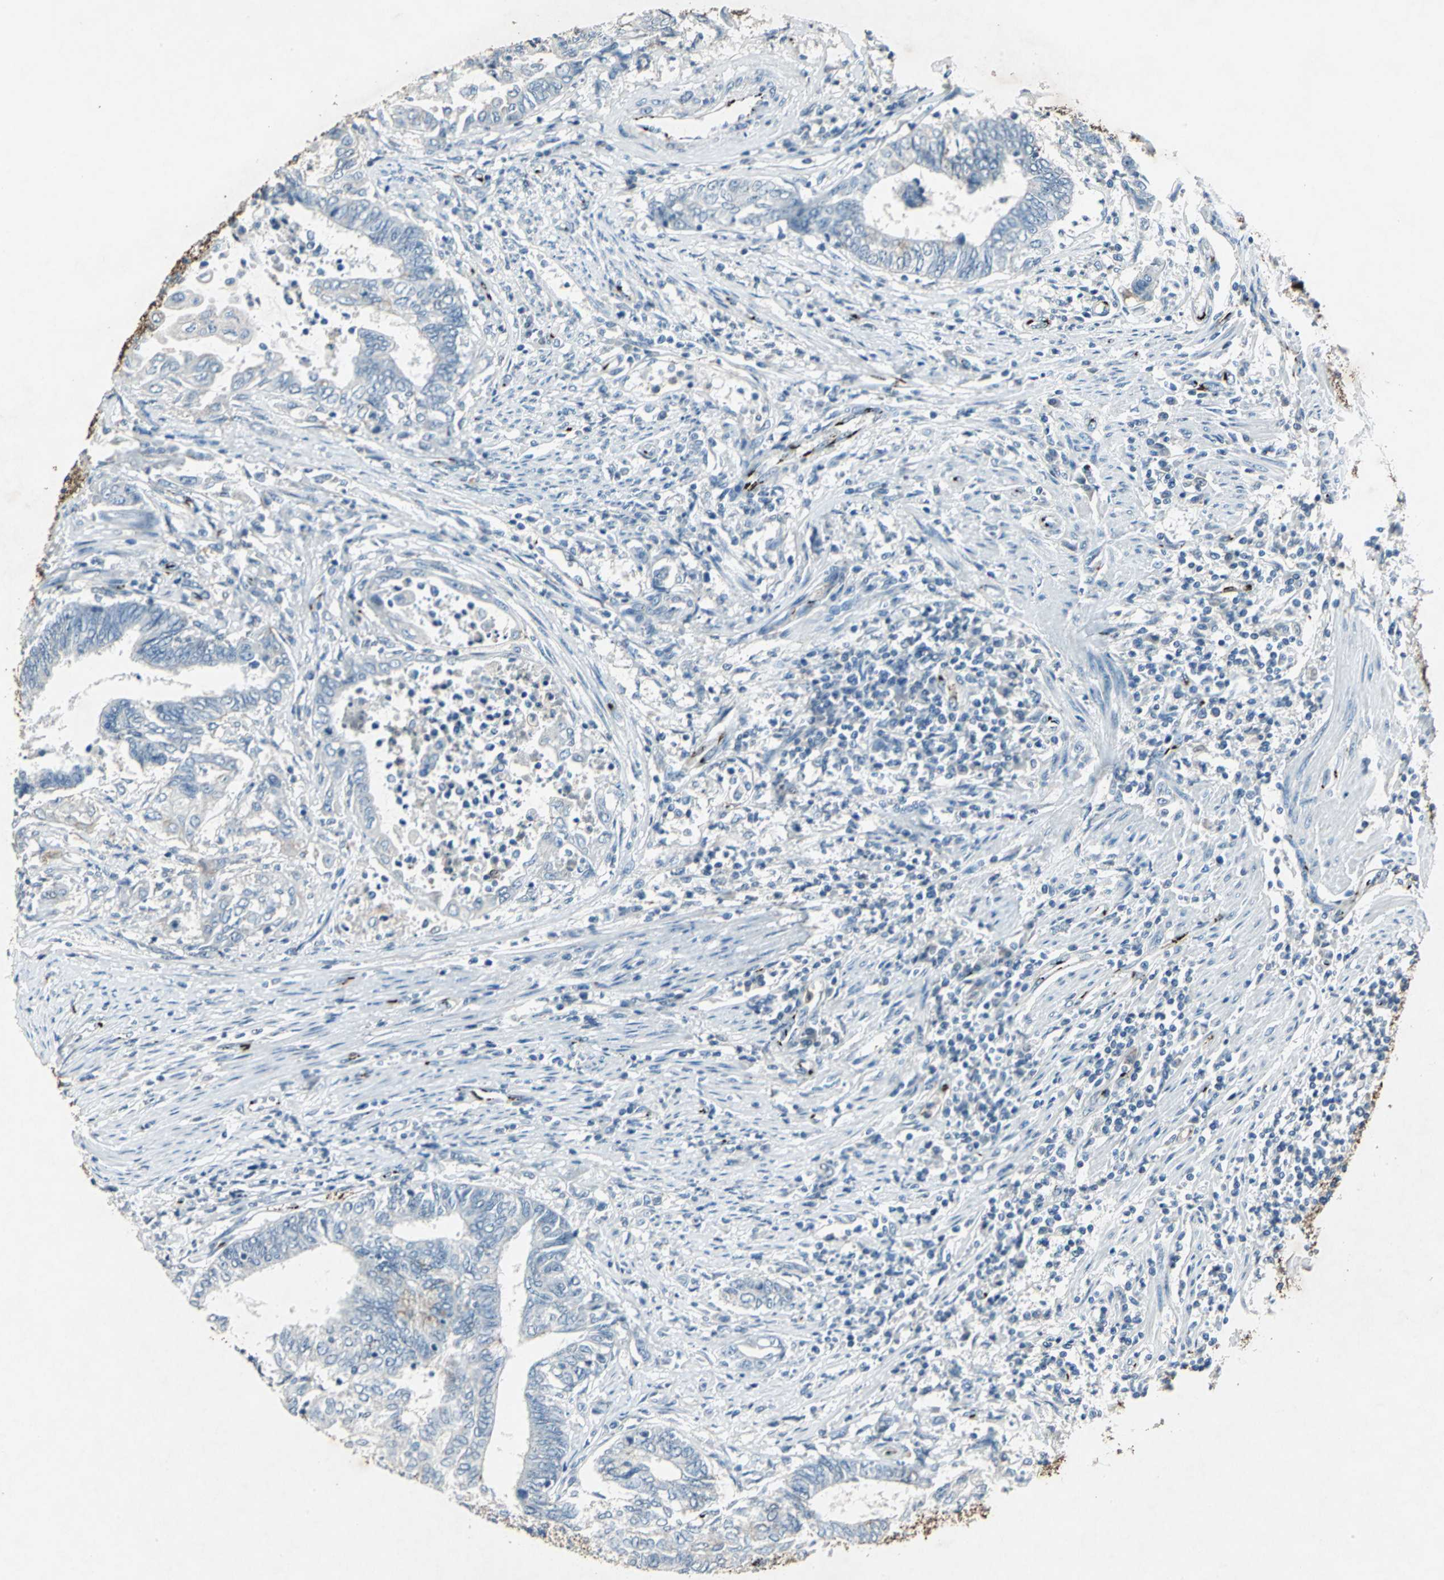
{"staining": {"intensity": "negative", "quantity": "none", "location": "none"}, "tissue": "endometrial cancer", "cell_type": "Tumor cells", "image_type": "cancer", "snomed": [{"axis": "morphology", "description": "Adenocarcinoma, NOS"}, {"axis": "topography", "description": "Uterus"}, {"axis": "topography", "description": "Endometrium"}], "caption": "Protein analysis of endometrial adenocarcinoma displays no significant expression in tumor cells.", "gene": "CAMK2B", "patient": {"sex": "female", "age": 70}}